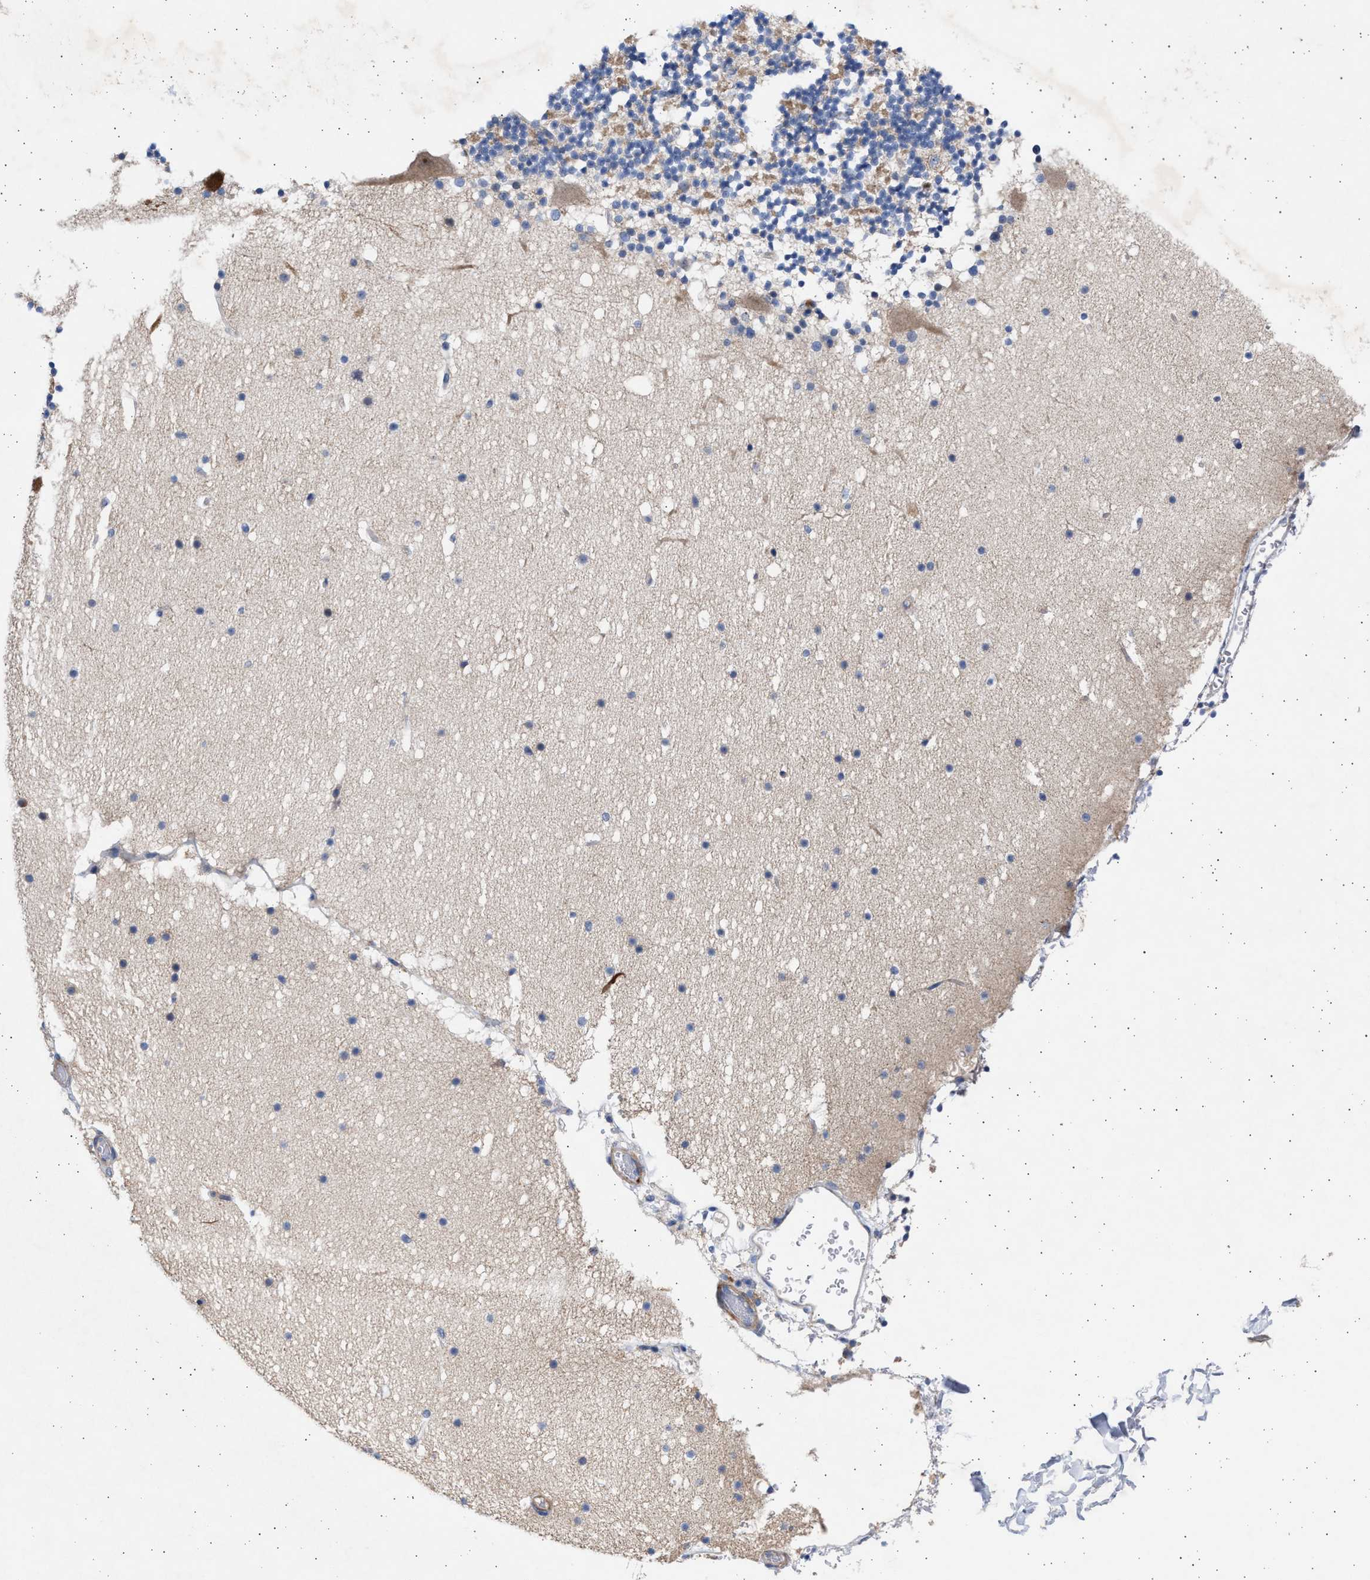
{"staining": {"intensity": "weak", "quantity": "<25%", "location": "cytoplasmic/membranous"}, "tissue": "cerebellum", "cell_type": "Cells in granular layer", "image_type": "normal", "snomed": [{"axis": "morphology", "description": "Normal tissue, NOS"}, {"axis": "topography", "description": "Cerebellum"}], "caption": "This image is of normal cerebellum stained with immunohistochemistry (IHC) to label a protein in brown with the nuclei are counter-stained blue. There is no positivity in cells in granular layer.", "gene": "NBR1", "patient": {"sex": "male", "age": 57}}